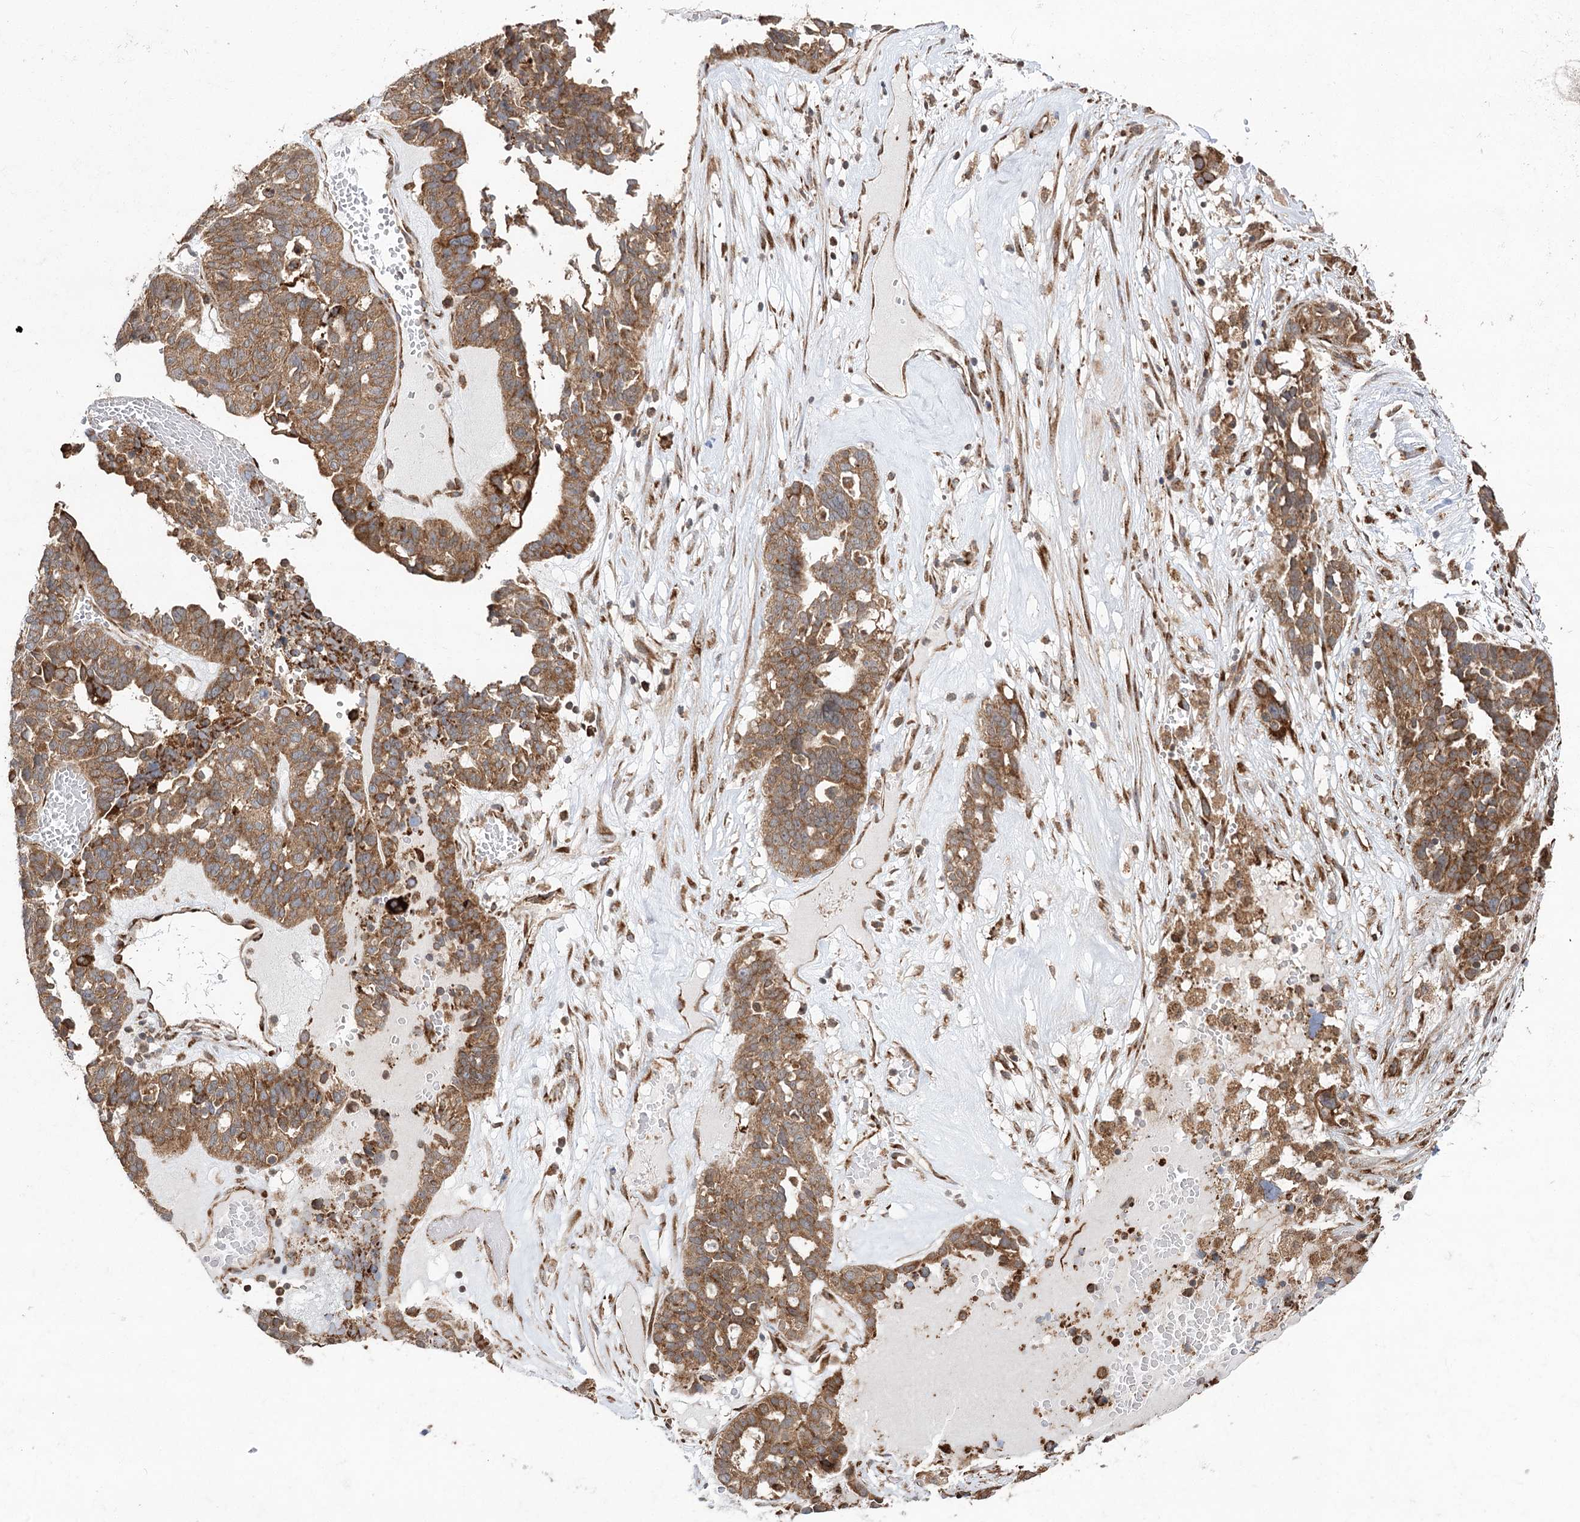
{"staining": {"intensity": "moderate", "quantity": ">75%", "location": "cytoplasmic/membranous"}, "tissue": "ovarian cancer", "cell_type": "Tumor cells", "image_type": "cancer", "snomed": [{"axis": "morphology", "description": "Cystadenocarcinoma, serous, NOS"}, {"axis": "topography", "description": "Ovary"}], "caption": "Serous cystadenocarcinoma (ovarian) stained for a protein exhibits moderate cytoplasmic/membranous positivity in tumor cells.", "gene": "DNAJB14", "patient": {"sex": "female", "age": 59}}